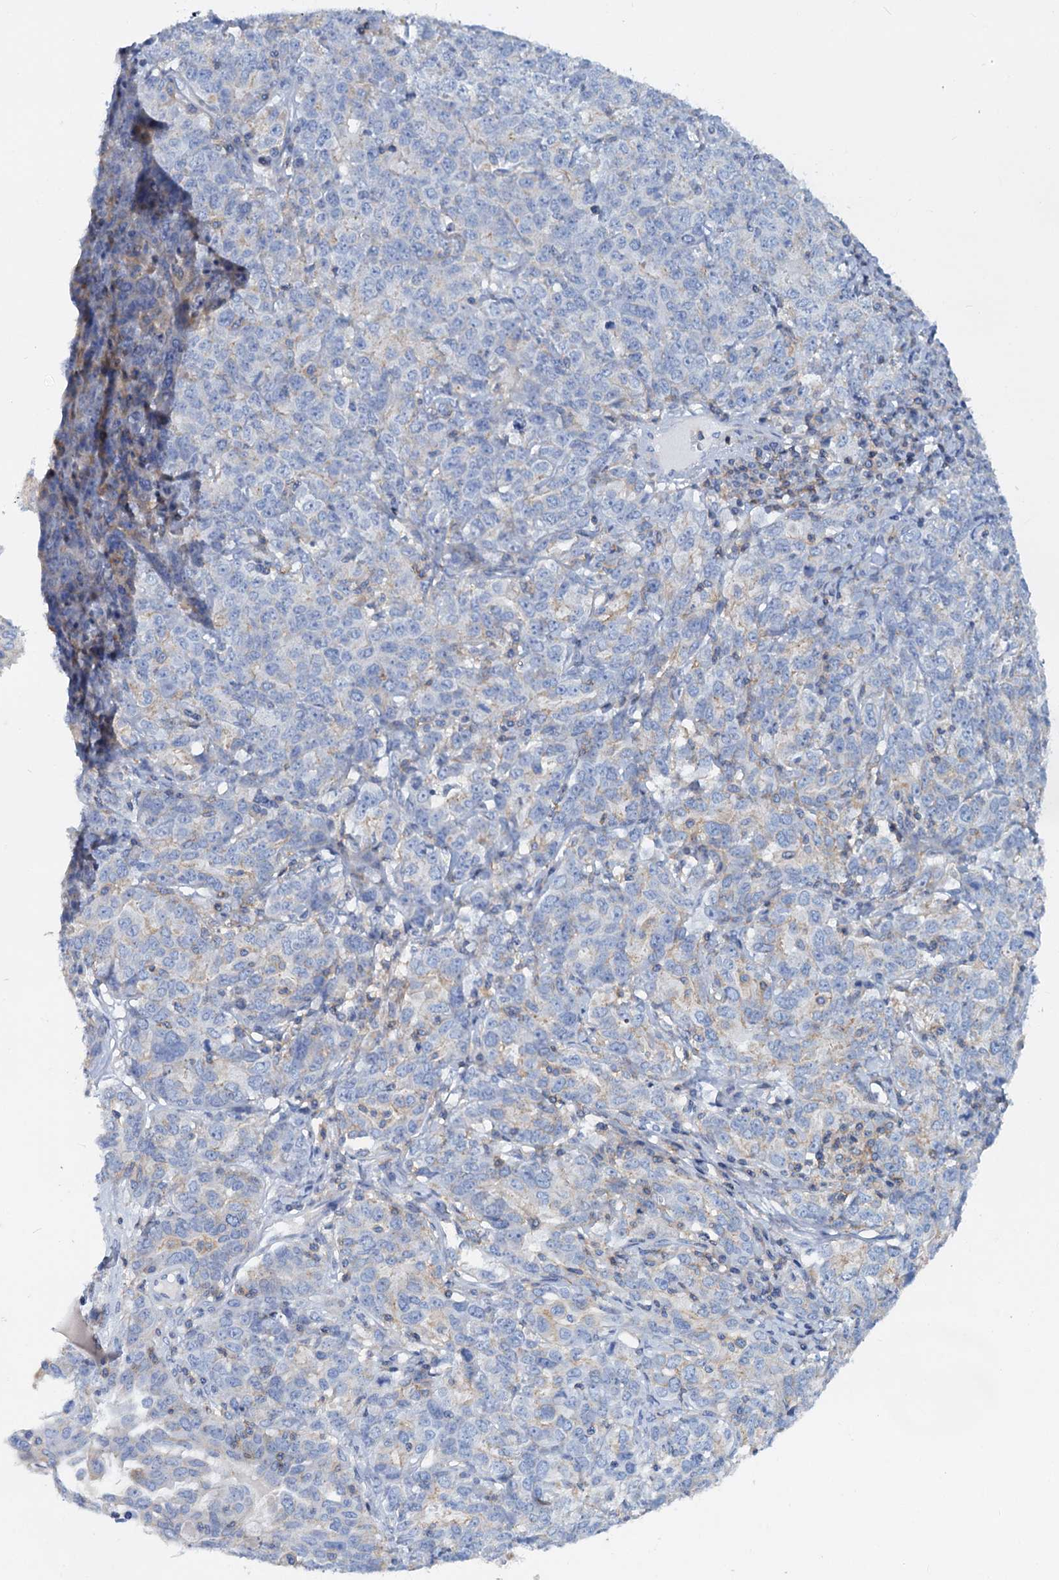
{"staining": {"intensity": "negative", "quantity": "none", "location": "none"}, "tissue": "ovarian cancer", "cell_type": "Tumor cells", "image_type": "cancer", "snomed": [{"axis": "morphology", "description": "Carcinoma, endometroid"}, {"axis": "topography", "description": "Ovary"}], "caption": "Immunohistochemistry (IHC) photomicrograph of human ovarian cancer stained for a protein (brown), which exhibits no expression in tumor cells.", "gene": "LRCH4", "patient": {"sex": "female", "age": 62}}